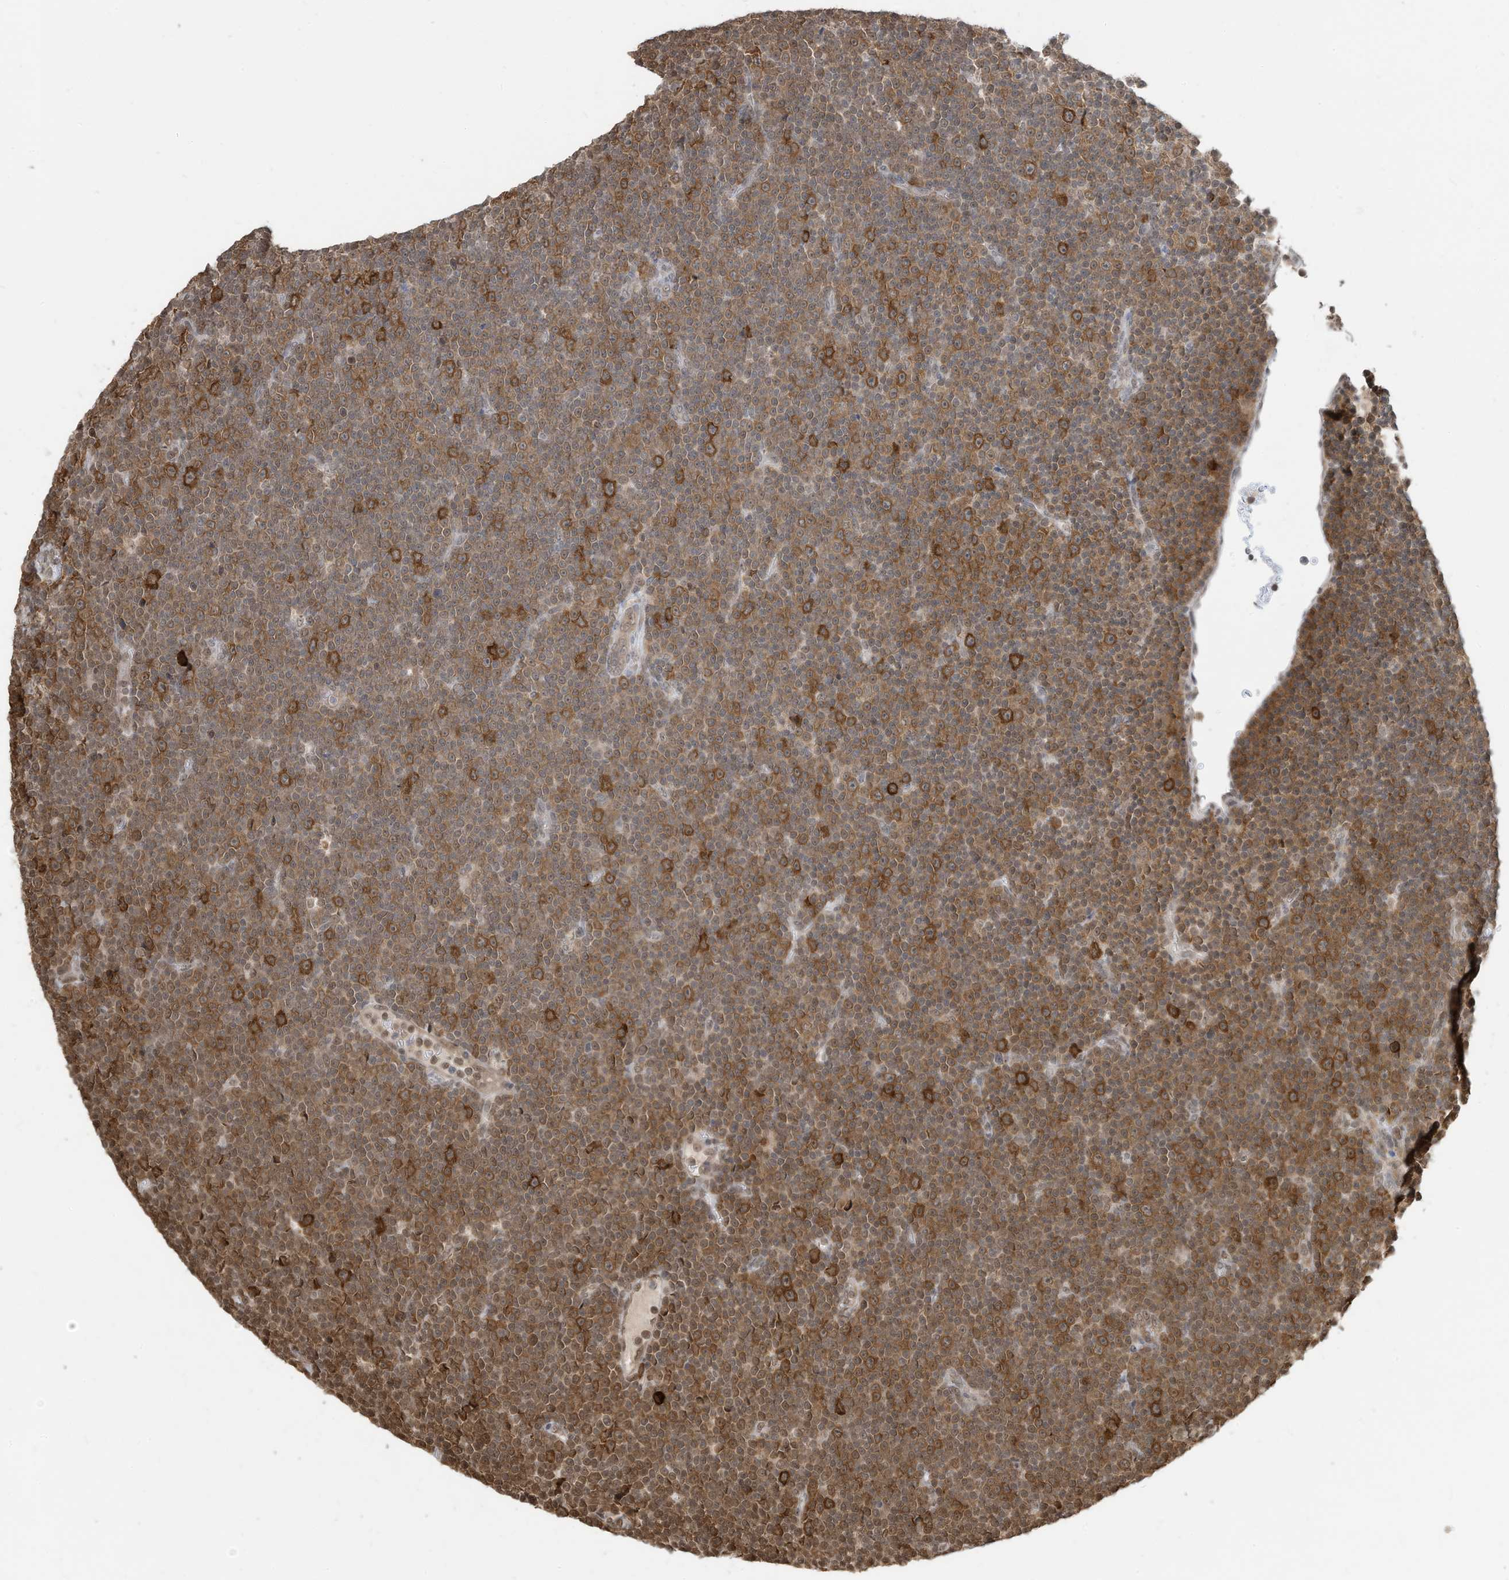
{"staining": {"intensity": "moderate", "quantity": ">75%", "location": "cytoplasmic/membranous"}, "tissue": "lymphoma", "cell_type": "Tumor cells", "image_type": "cancer", "snomed": [{"axis": "morphology", "description": "Malignant lymphoma, non-Hodgkin's type, Low grade"}, {"axis": "topography", "description": "Lymph node"}], "caption": "About >75% of tumor cells in lymphoma display moderate cytoplasmic/membranous protein expression as visualized by brown immunohistochemical staining.", "gene": "ZNF195", "patient": {"sex": "female", "age": 67}}